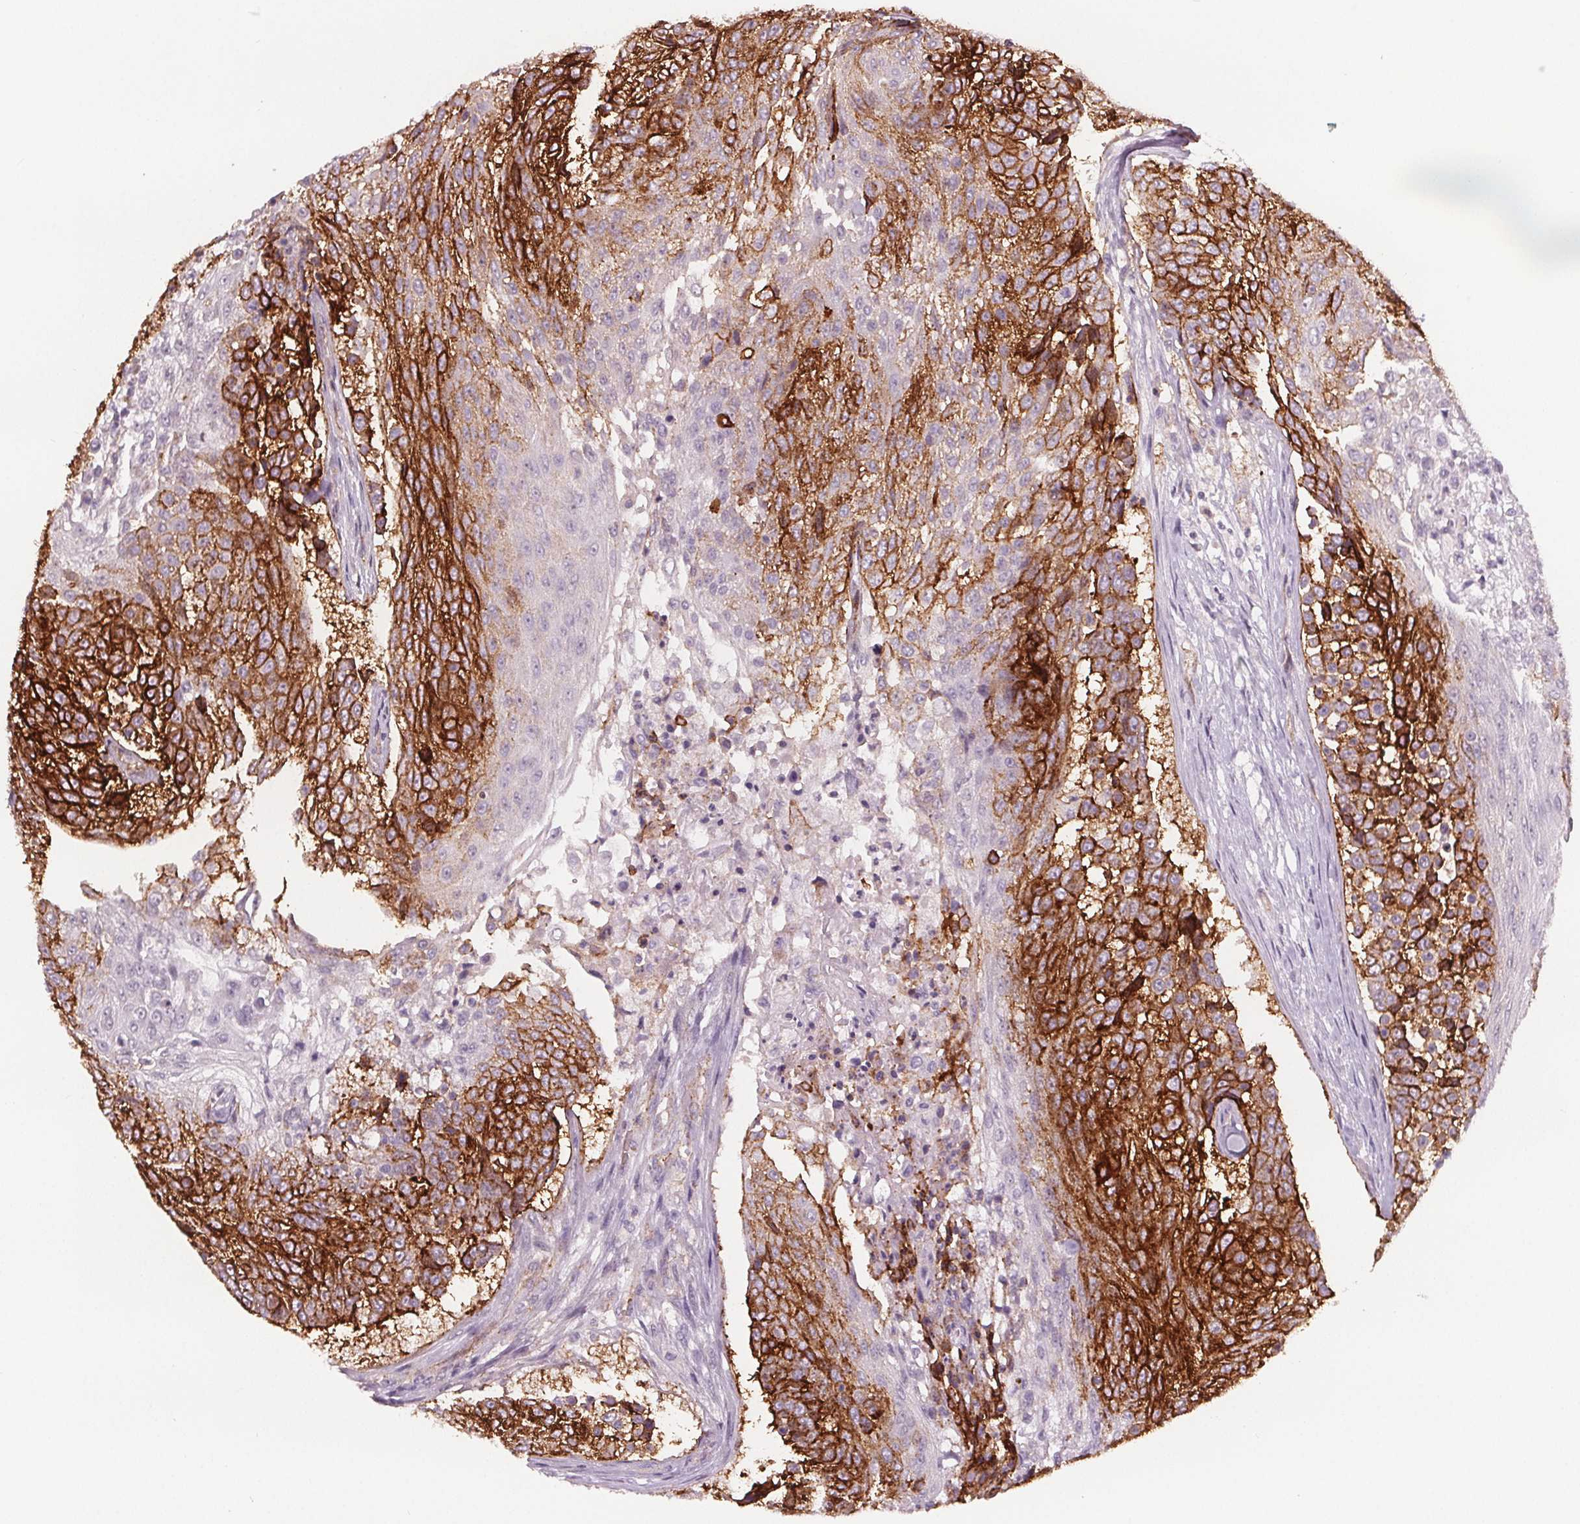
{"staining": {"intensity": "strong", "quantity": "25%-75%", "location": "cytoplasmic/membranous"}, "tissue": "urothelial cancer", "cell_type": "Tumor cells", "image_type": "cancer", "snomed": [{"axis": "morphology", "description": "Urothelial carcinoma, High grade"}, {"axis": "topography", "description": "Urinary bladder"}], "caption": "Immunohistochemical staining of human urothelial cancer demonstrates high levels of strong cytoplasmic/membranous protein positivity in about 25%-75% of tumor cells.", "gene": "ATP1A1", "patient": {"sex": "female", "age": 63}}